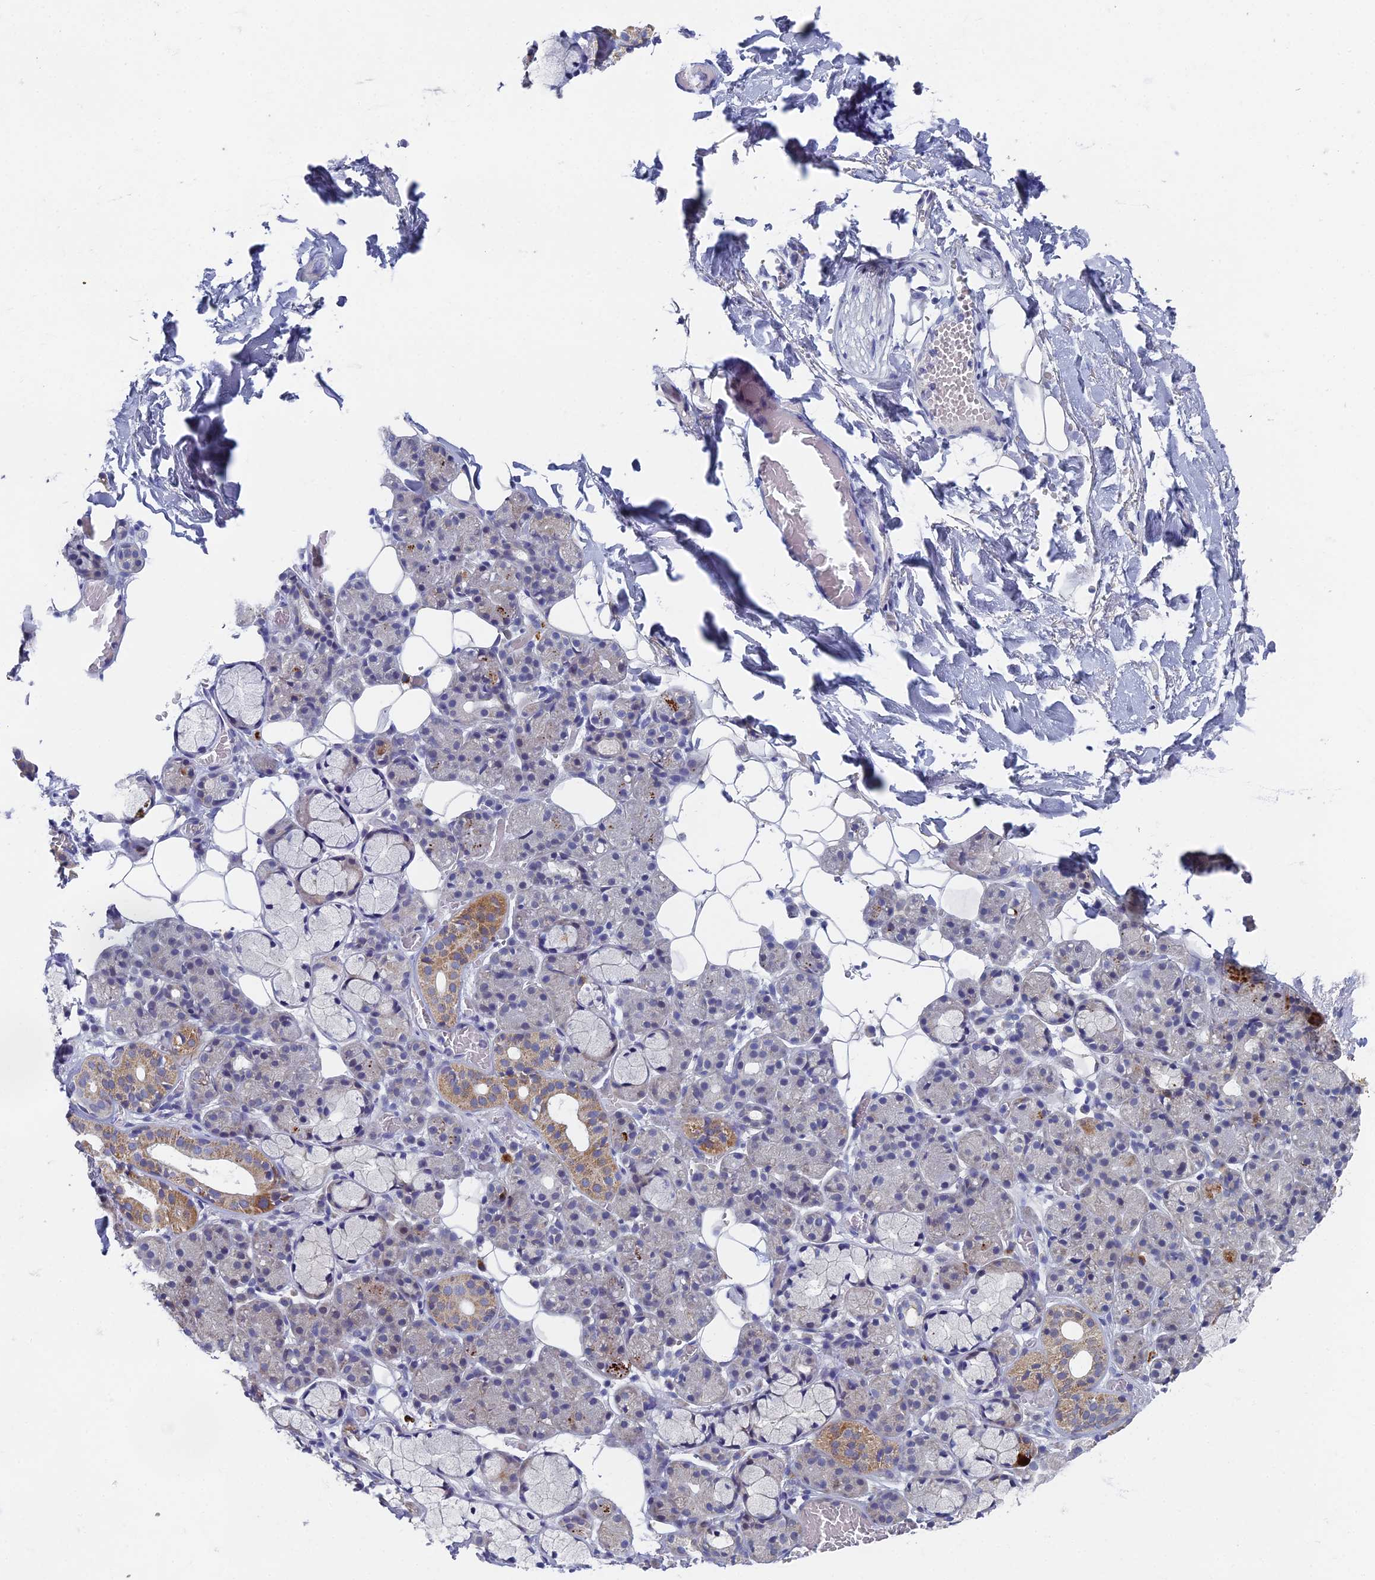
{"staining": {"intensity": "moderate", "quantity": "<25%", "location": "cytoplasmic/membranous"}, "tissue": "salivary gland", "cell_type": "Glandular cells", "image_type": "normal", "snomed": [{"axis": "morphology", "description": "Normal tissue, NOS"}, {"axis": "topography", "description": "Salivary gland"}], "caption": "Immunohistochemical staining of unremarkable human salivary gland demonstrates <25% levels of moderate cytoplasmic/membranous protein positivity in about <25% of glandular cells.", "gene": "SPIN4", "patient": {"sex": "male", "age": 63}}